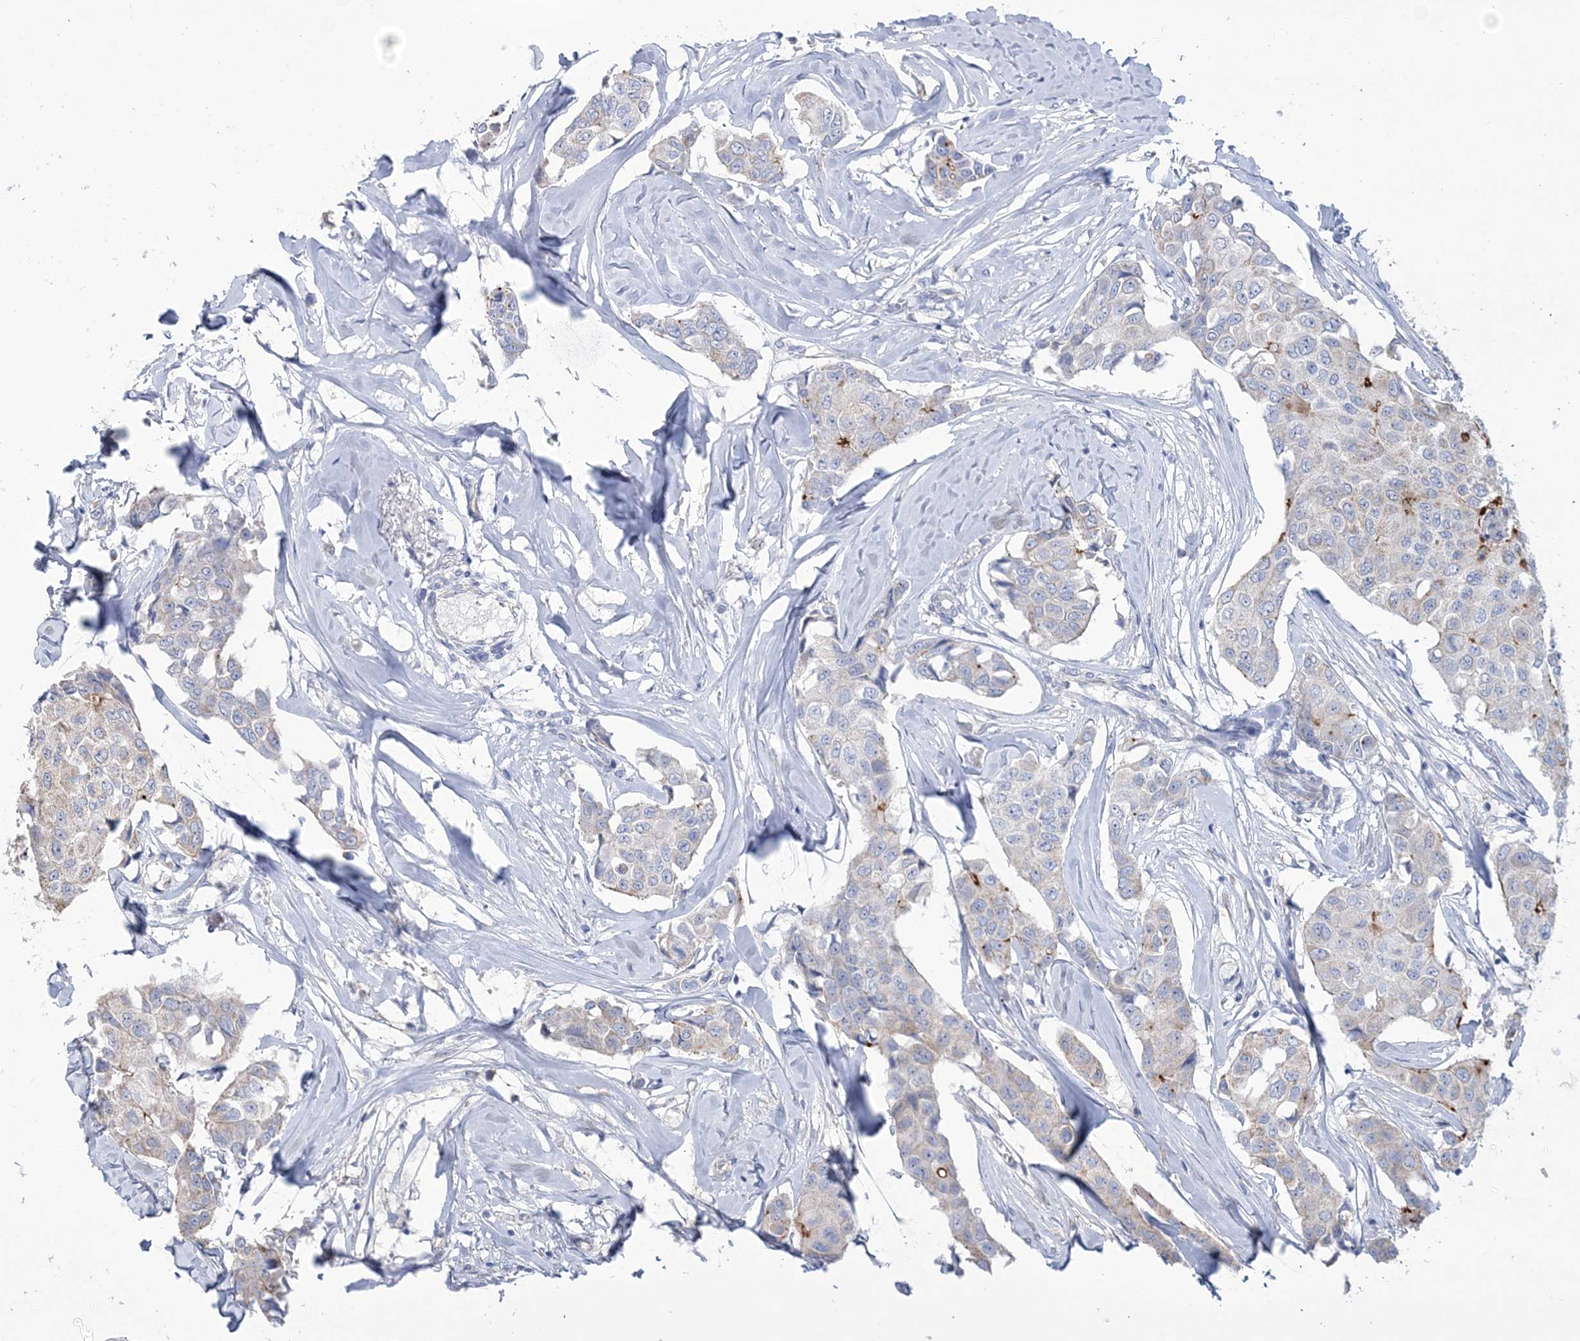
{"staining": {"intensity": "negative", "quantity": "none", "location": "none"}, "tissue": "breast cancer", "cell_type": "Tumor cells", "image_type": "cancer", "snomed": [{"axis": "morphology", "description": "Duct carcinoma"}, {"axis": "topography", "description": "Breast"}], "caption": "Histopathology image shows no protein expression in tumor cells of infiltrating ductal carcinoma (breast) tissue.", "gene": "RAB11FIP5", "patient": {"sex": "female", "age": 80}}